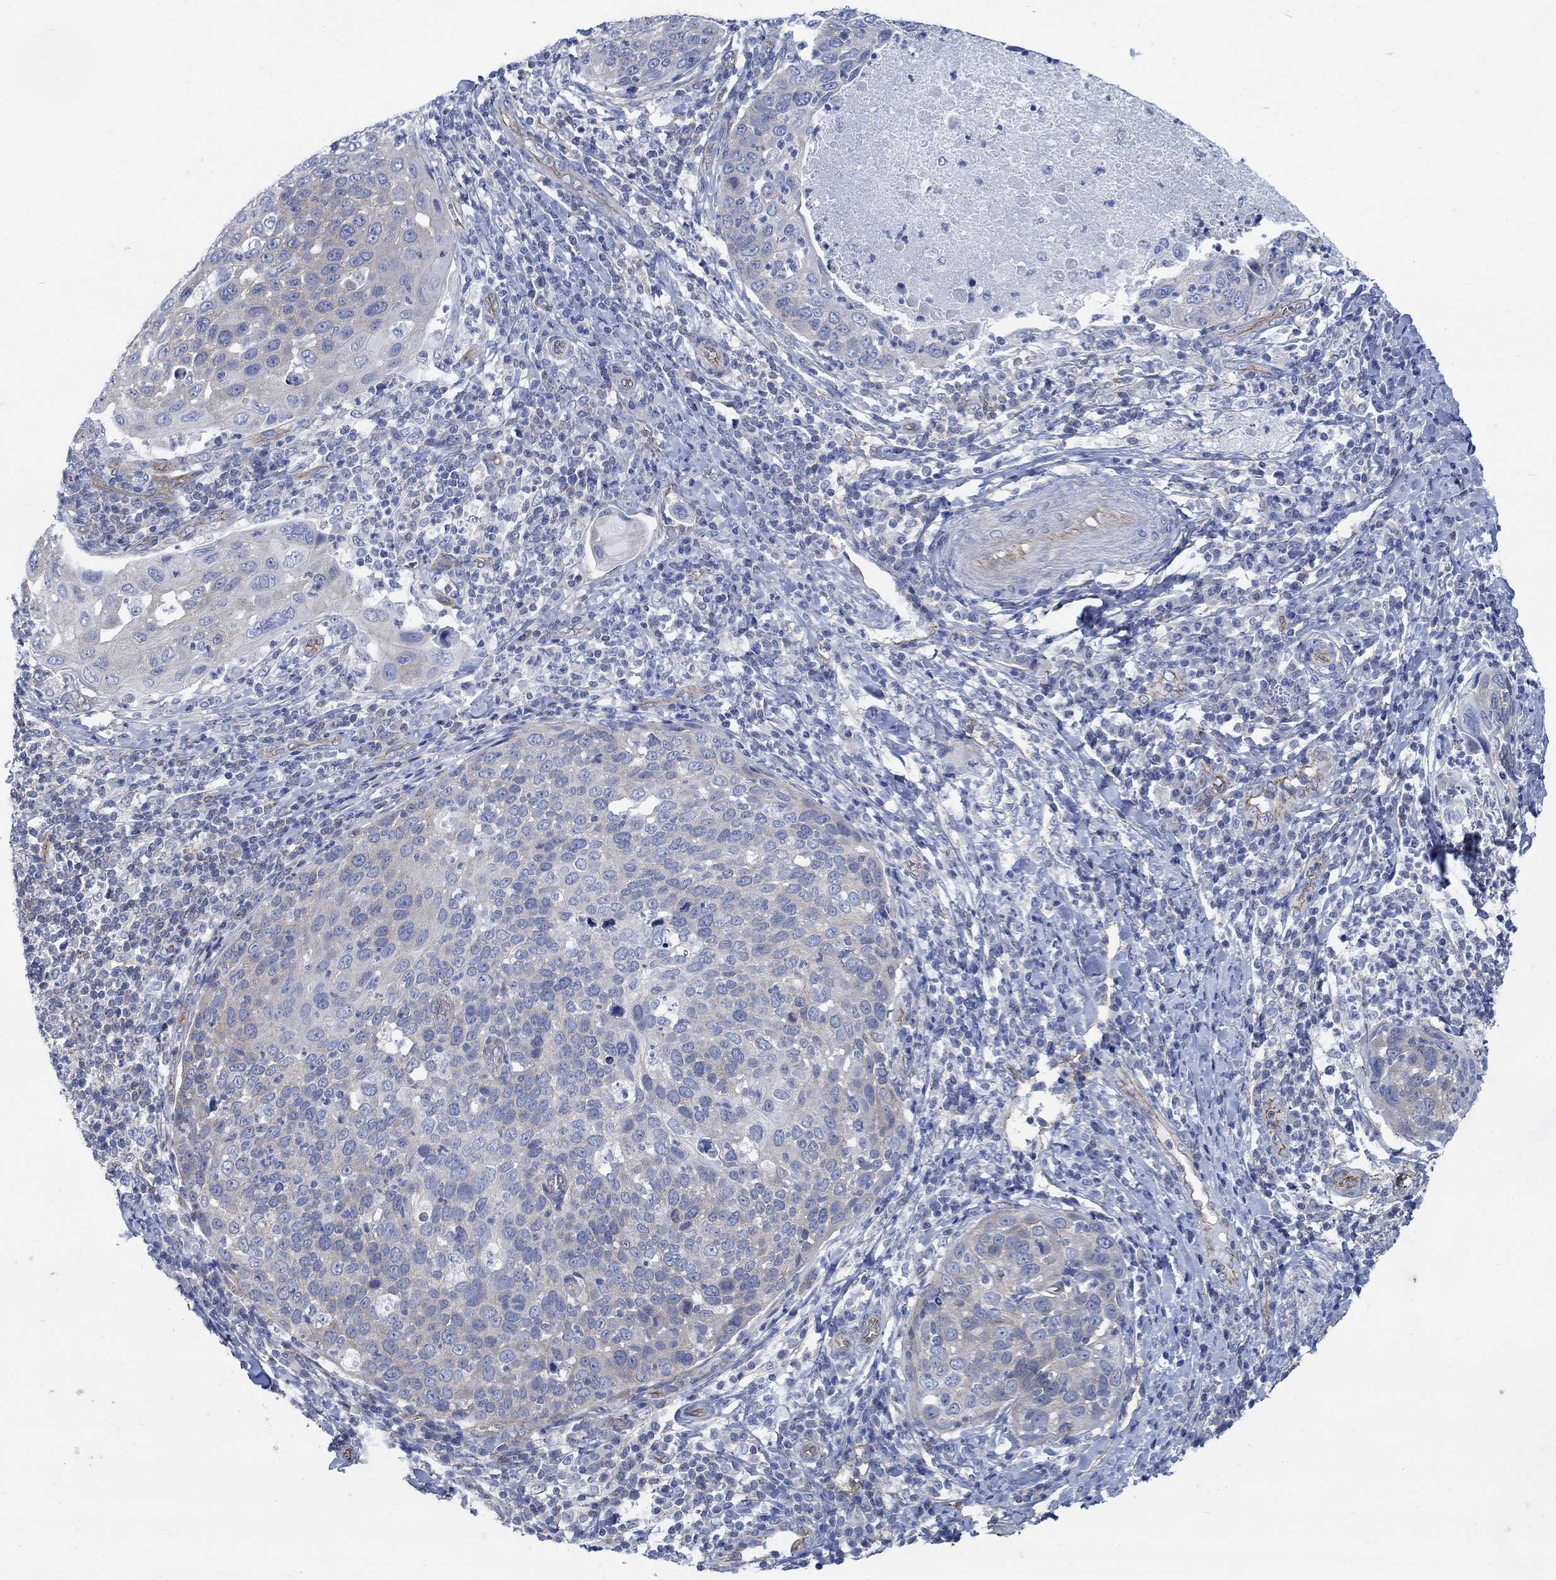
{"staining": {"intensity": "negative", "quantity": "none", "location": "none"}, "tissue": "cervical cancer", "cell_type": "Tumor cells", "image_type": "cancer", "snomed": [{"axis": "morphology", "description": "Squamous cell carcinoma, NOS"}, {"axis": "topography", "description": "Cervix"}], "caption": "The IHC micrograph has no significant expression in tumor cells of cervical cancer (squamous cell carcinoma) tissue.", "gene": "TMEM198", "patient": {"sex": "female", "age": 54}}